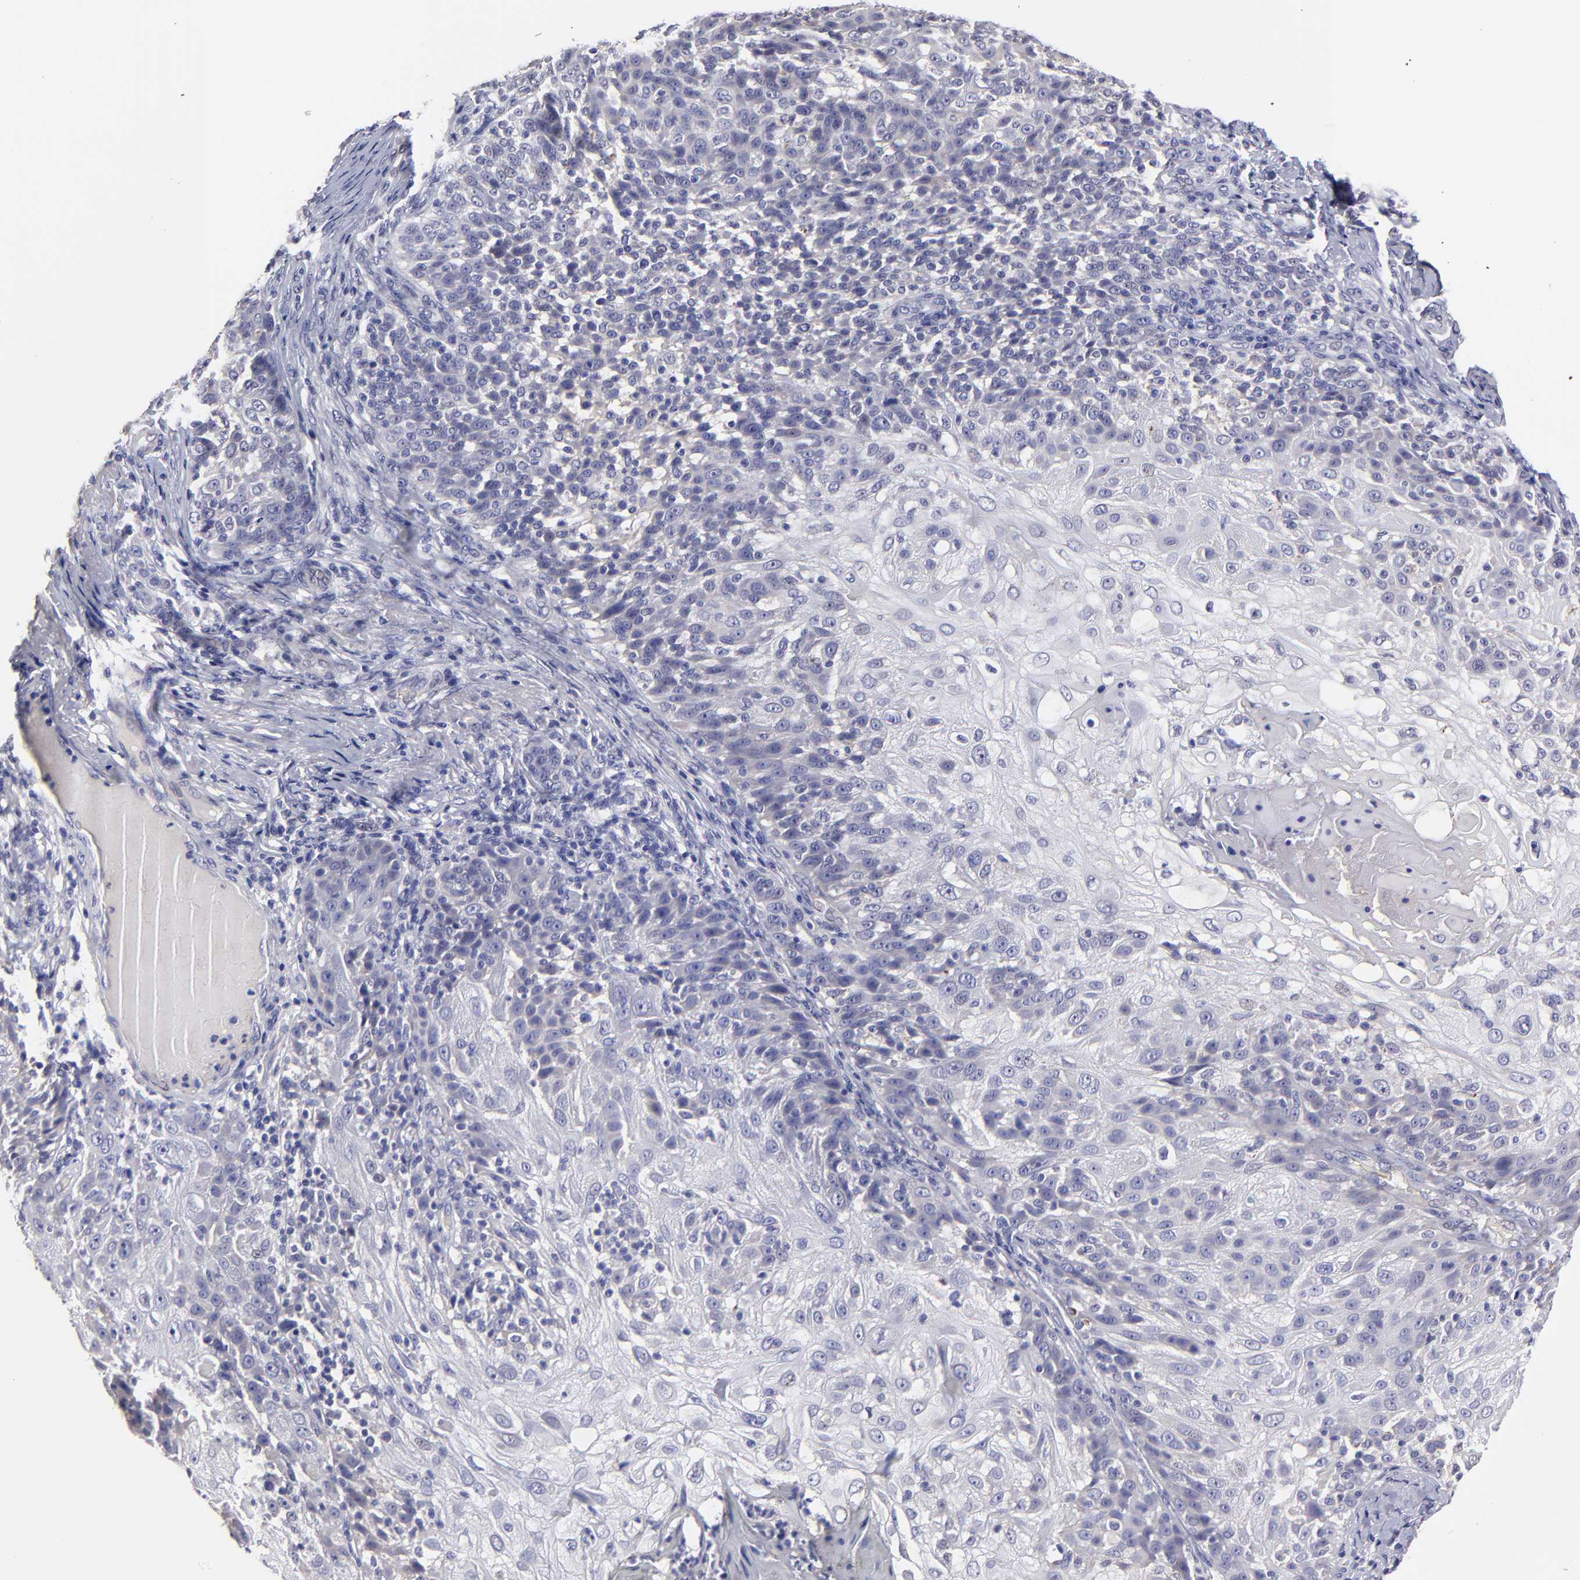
{"staining": {"intensity": "negative", "quantity": "none", "location": "none"}, "tissue": "skin cancer", "cell_type": "Tumor cells", "image_type": "cancer", "snomed": [{"axis": "morphology", "description": "Normal tissue, NOS"}, {"axis": "morphology", "description": "Squamous cell carcinoma, NOS"}, {"axis": "topography", "description": "Skin"}], "caption": "This is an immunohistochemistry (IHC) image of human squamous cell carcinoma (skin). There is no expression in tumor cells.", "gene": "BTG2", "patient": {"sex": "female", "age": 83}}